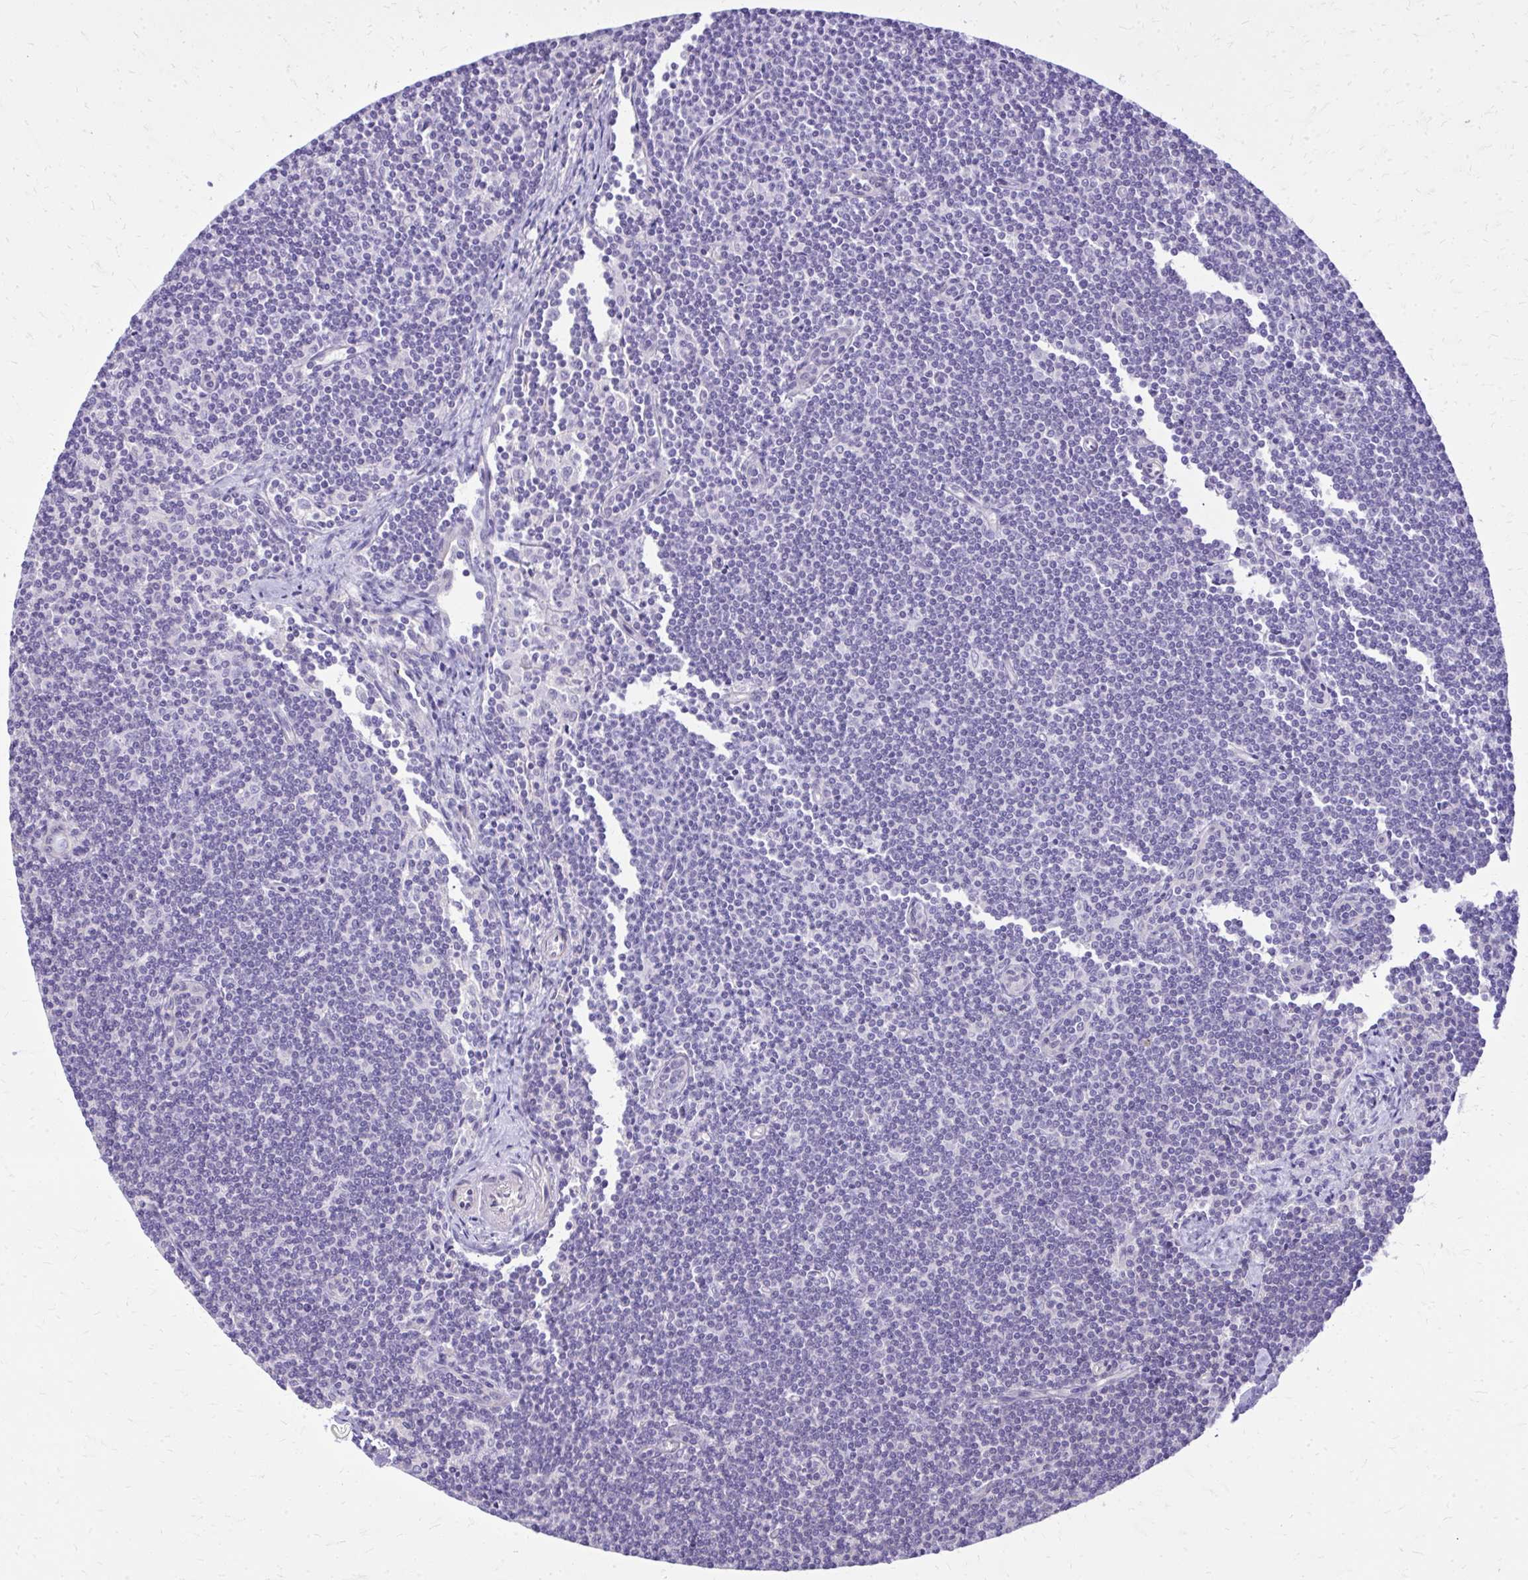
{"staining": {"intensity": "negative", "quantity": "none", "location": "none"}, "tissue": "lymphoma", "cell_type": "Tumor cells", "image_type": "cancer", "snomed": [{"axis": "morphology", "description": "Malignant lymphoma, non-Hodgkin's type, Low grade"}, {"axis": "topography", "description": "Lymph node"}], "caption": "A photomicrograph of human low-grade malignant lymphoma, non-Hodgkin's type is negative for staining in tumor cells.", "gene": "RUNDC3B", "patient": {"sex": "female", "age": 73}}